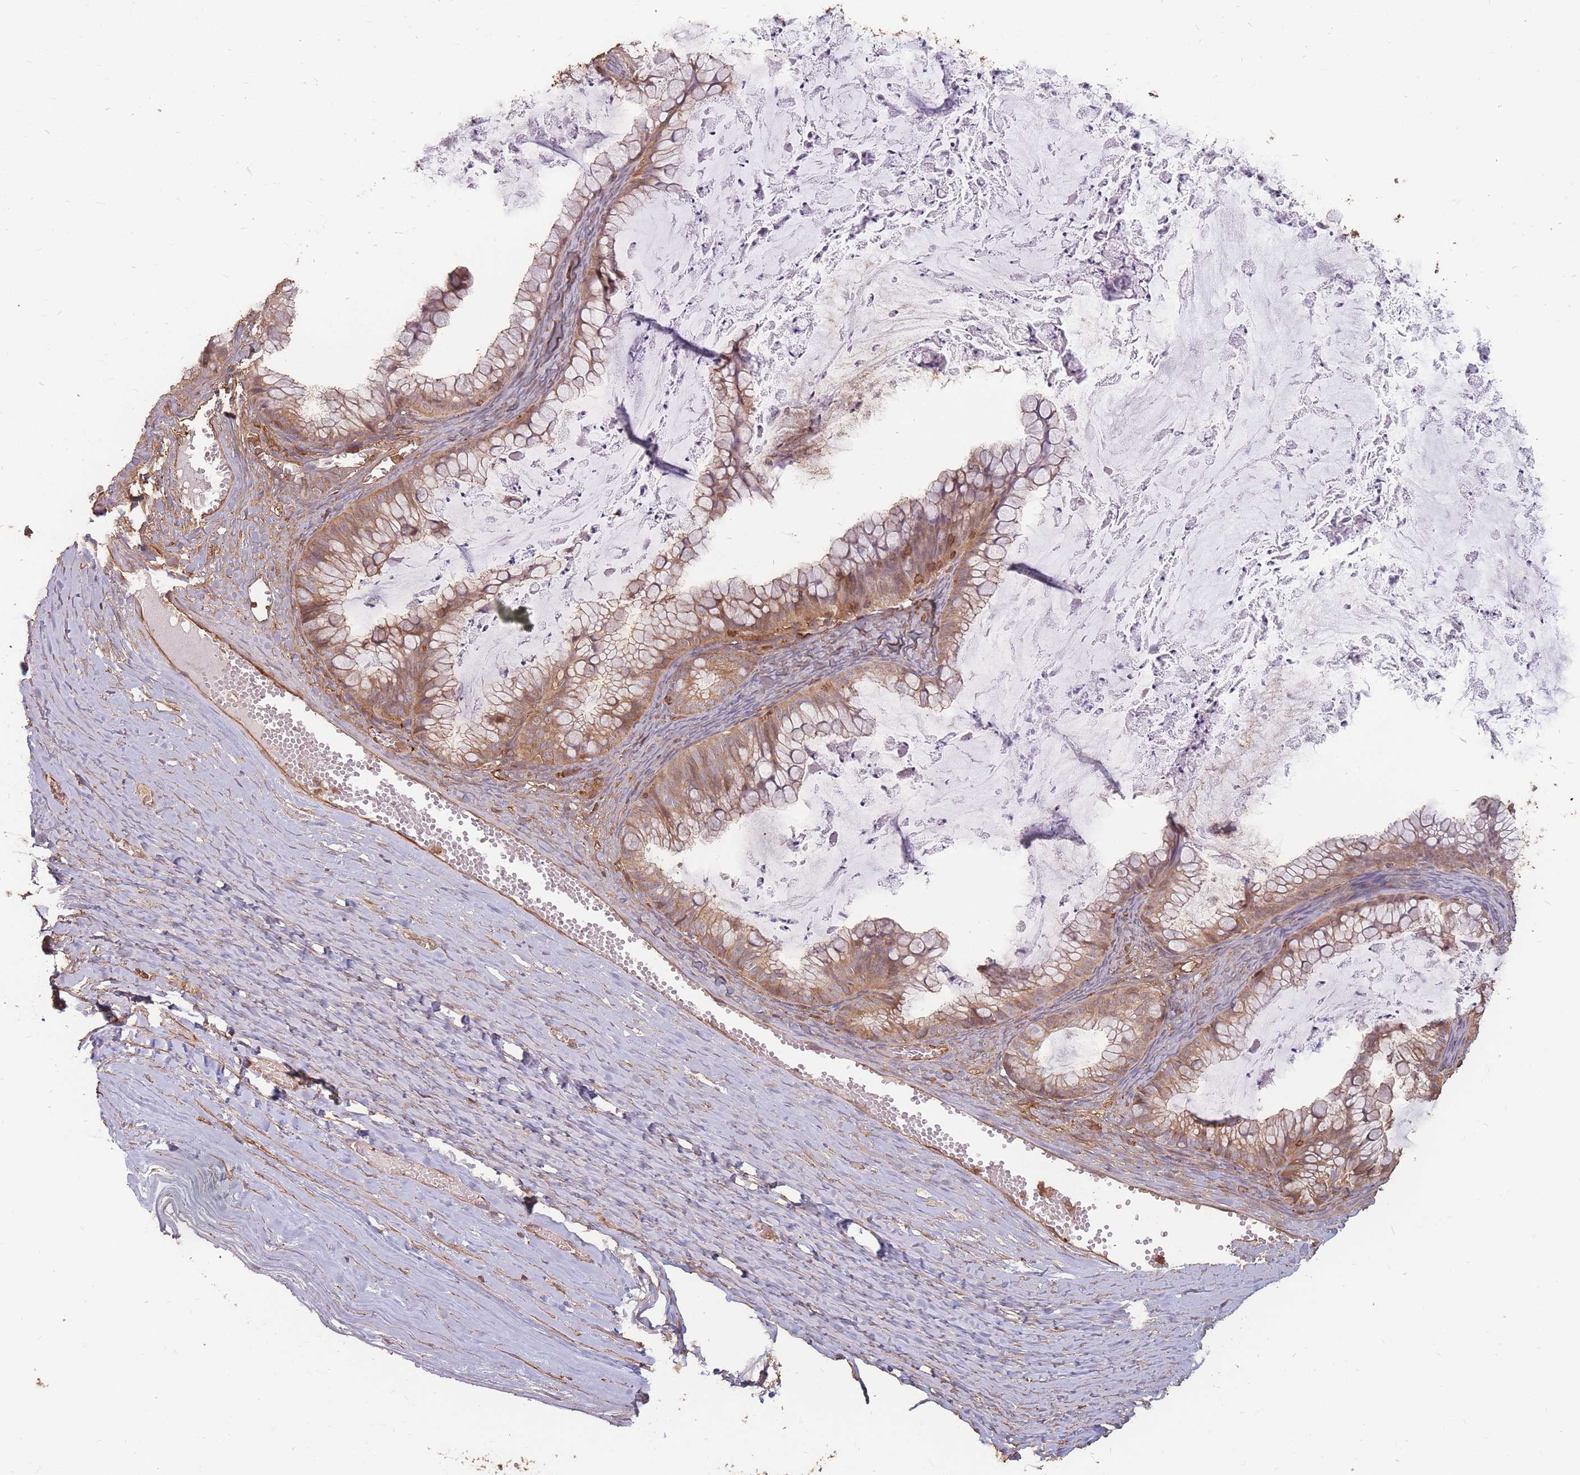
{"staining": {"intensity": "moderate", "quantity": ">75%", "location": "cytoplasmic/membranous"}, "tissue": "ovarian cancer", "cell_type": "Tumor cells", "image_type": "cancer", "snomed": [{"axis": "morphology", "description": "Cystadenocarcinoma, mucinous, NOS"}, {"axis": "topography", "description": "Ovary"}], "caption": "This is an image of immunohistochemistry (IHC) staining of ovarian cancer (mucinous cystadenocarcinoma), which shows moderate positivity in the cytoplasmic/membranous of tumor cells.", "gene": "PLS3", "patient": {"sex": "female", "age": 35}}